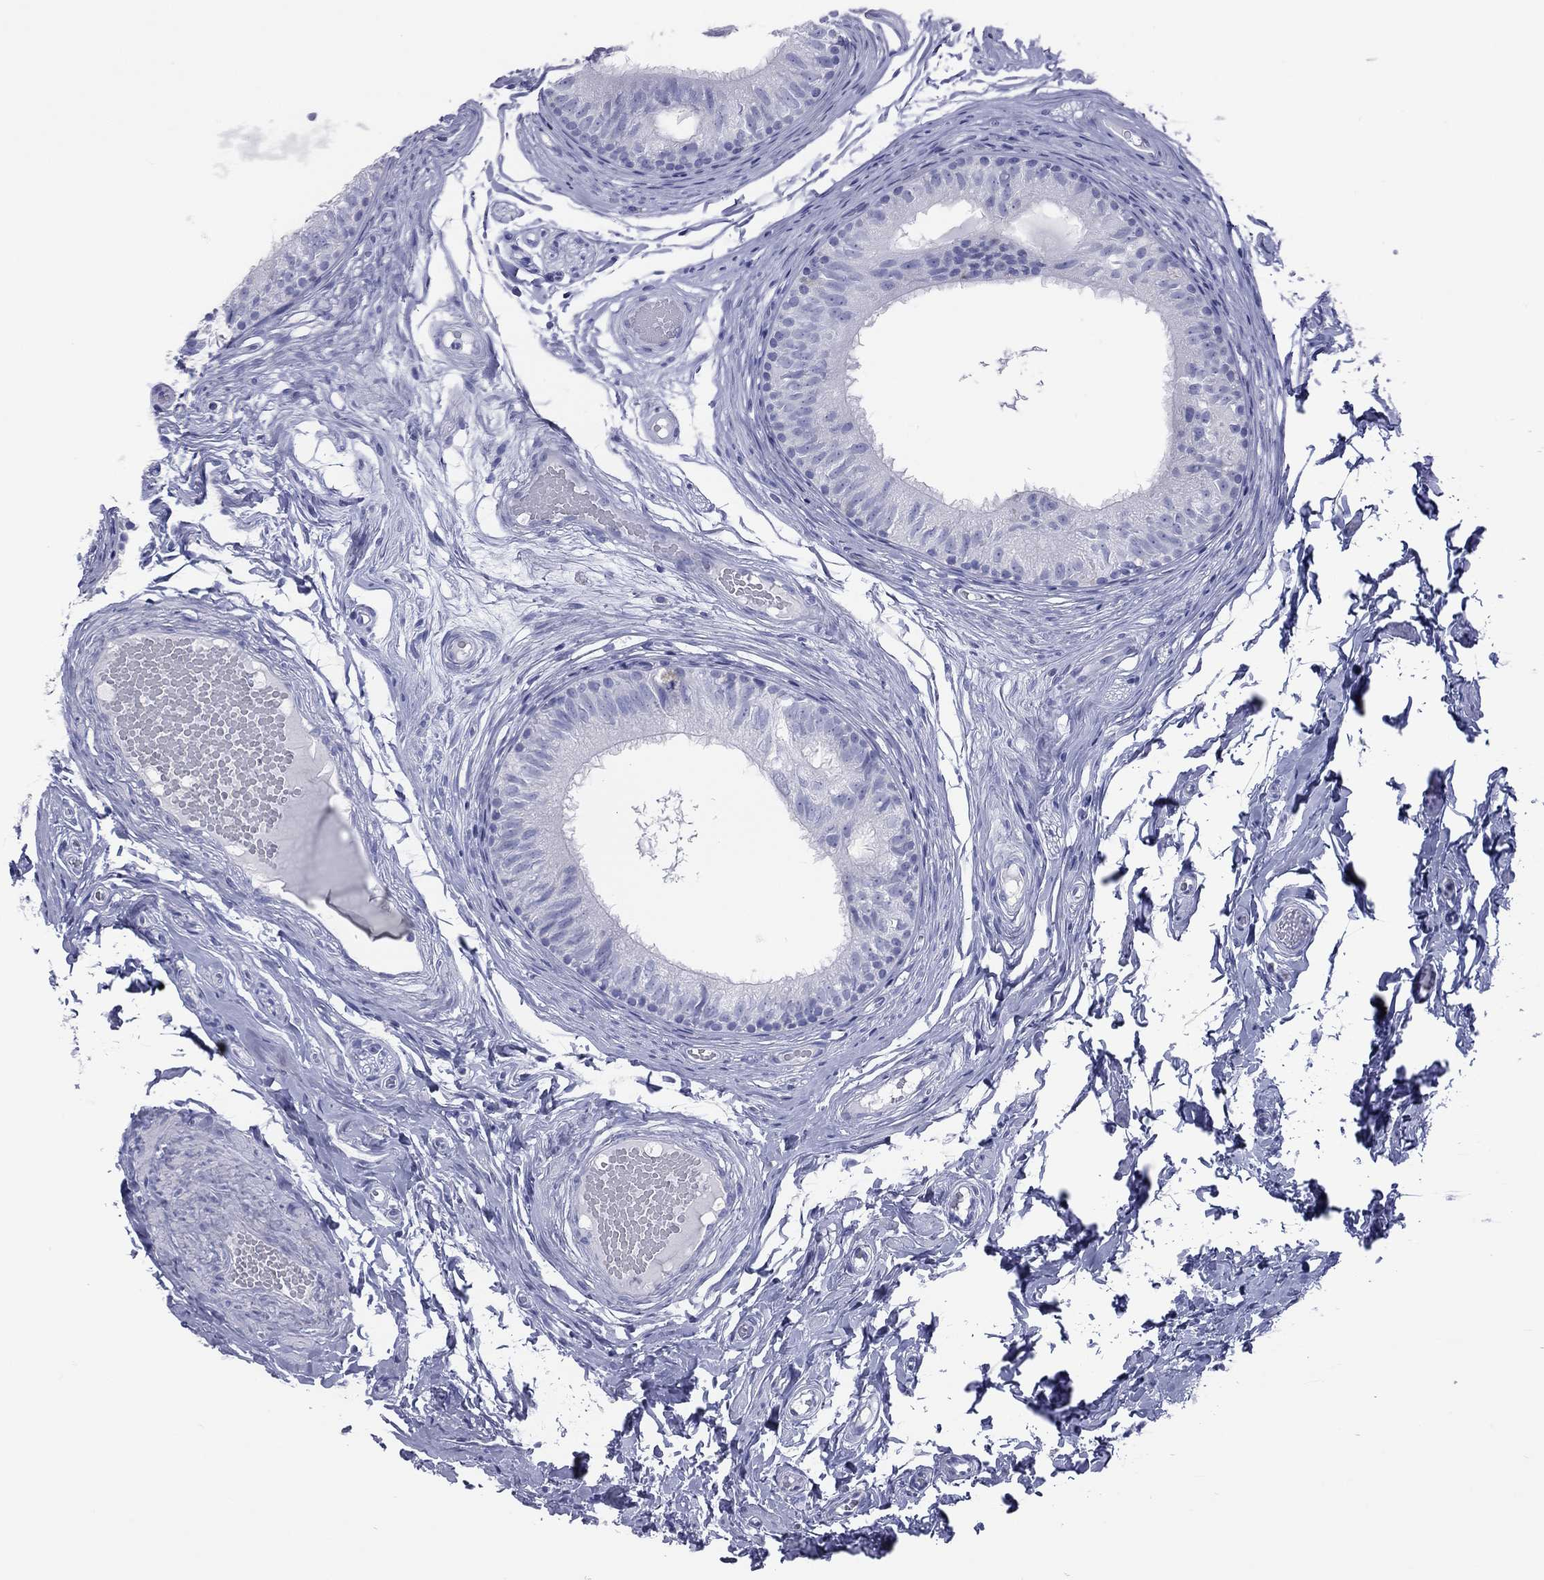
{"staining": {"intensity": "negative", "quantity": "none", "location": "none"}, "tissue": "epididymis", "cell_type": "Glandular cells", "image_type": "normal", "snomed": [{"axis": "morphology", "description": "Normal tissue, NOS"}, {"axis": "topography", "description": "Epididymis"}], "caption": "Immunohistochemical staining of benign epididymis displays no significant positivity in glandular cells.", "gene": "VSIG10", "patient": {"sex": "male", "age": 29}}